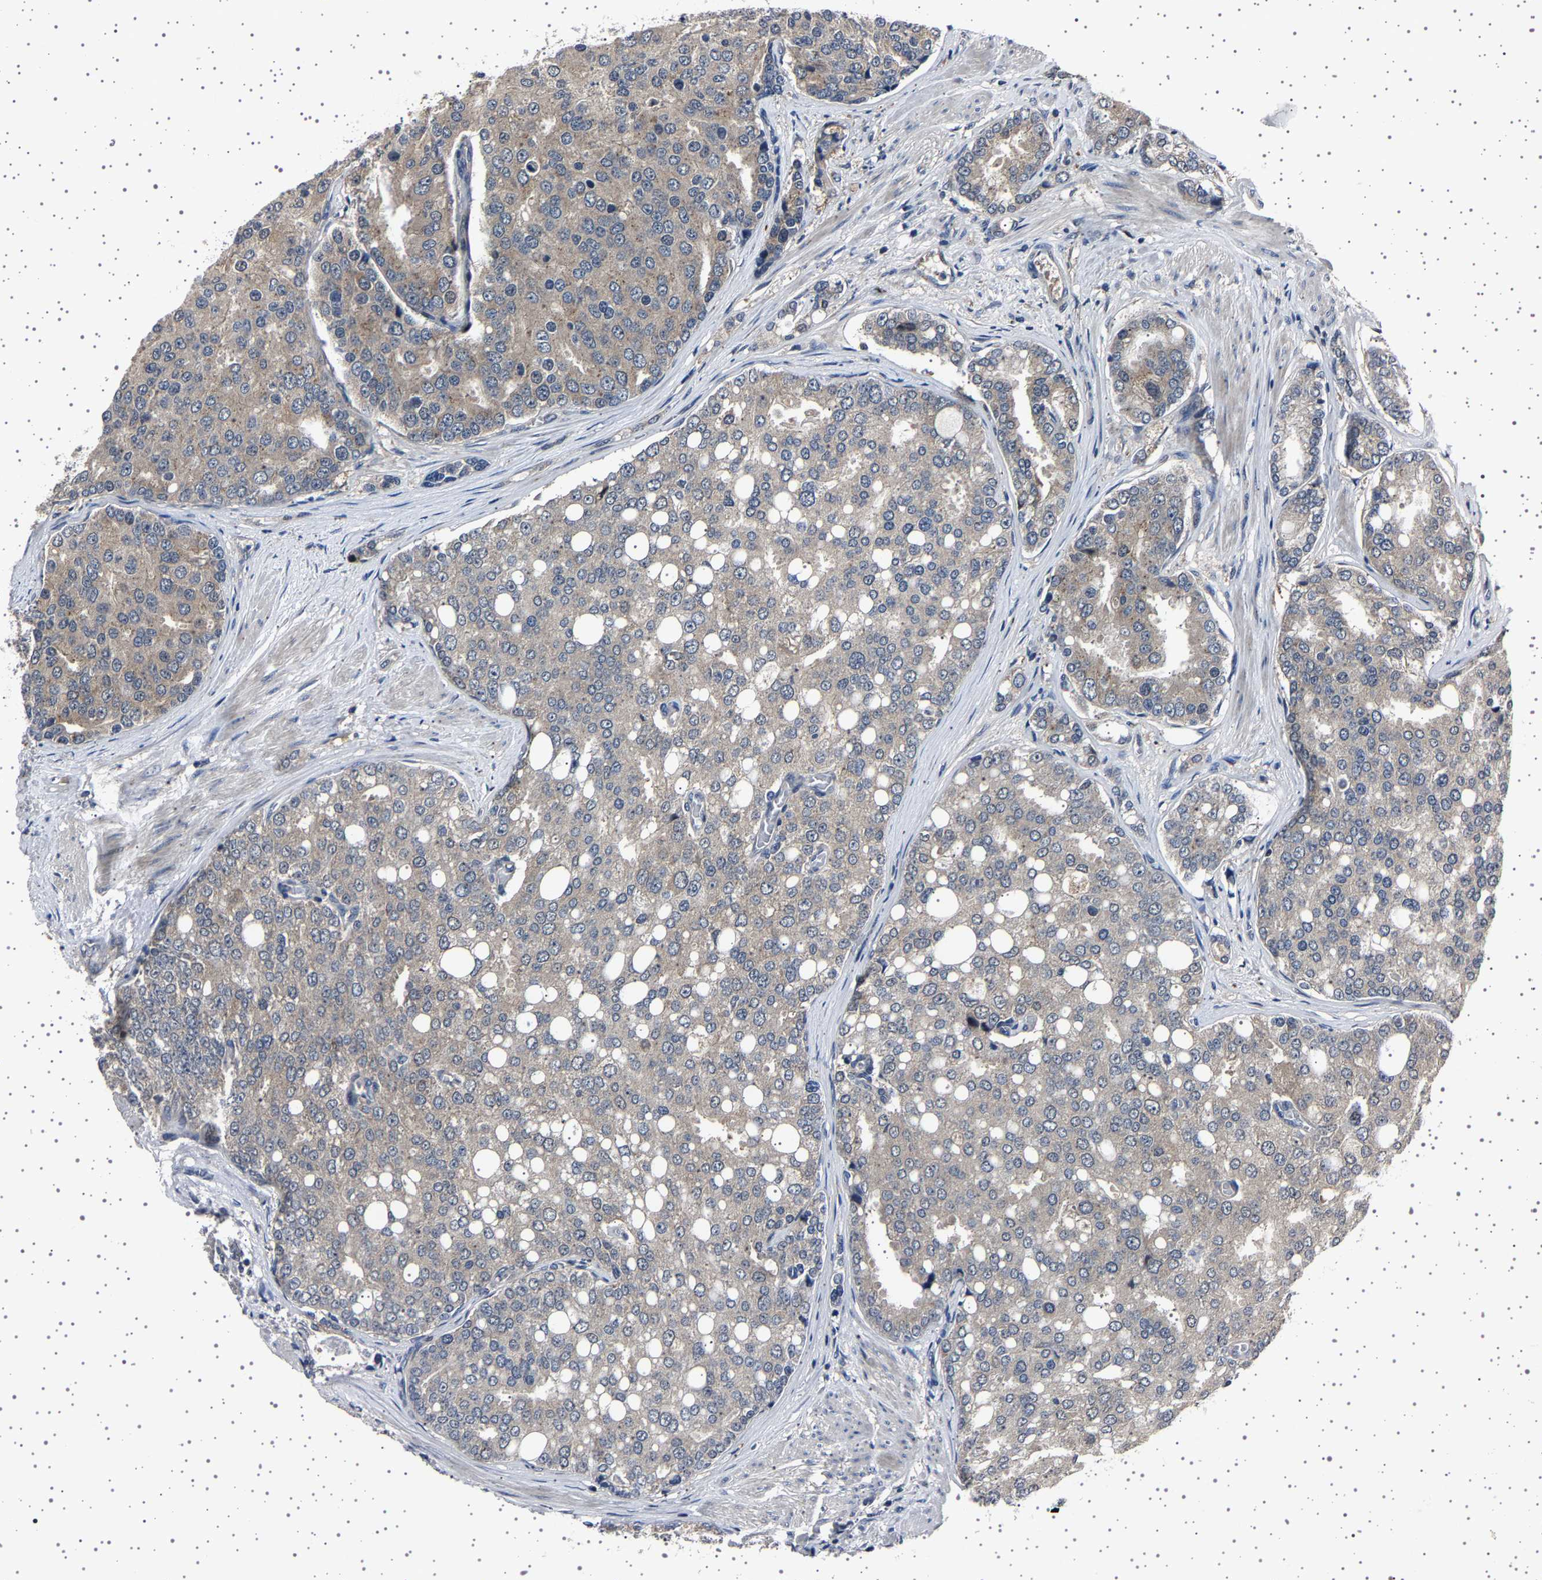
{"staining": {"intensity": "weak", "quantity": "<25%", "location": "cytoplasmic/membranous"}, "tissue": "prostate cancer", "cell_type": "Tumor cells", "image_type": "cancer", "snomed": [{"axis": "morphology", "description": "Adenocarcinoma, High grade"}, {"axis": "topography", "description": "Prostate"}], "caption": "High-grade adenocarcinoma (prostate) was stained to show a protein in brown. There is no significant staining in tumor cells.", "gene": "NCKAP1", "patient": {"sex": "male", "age": 50}}